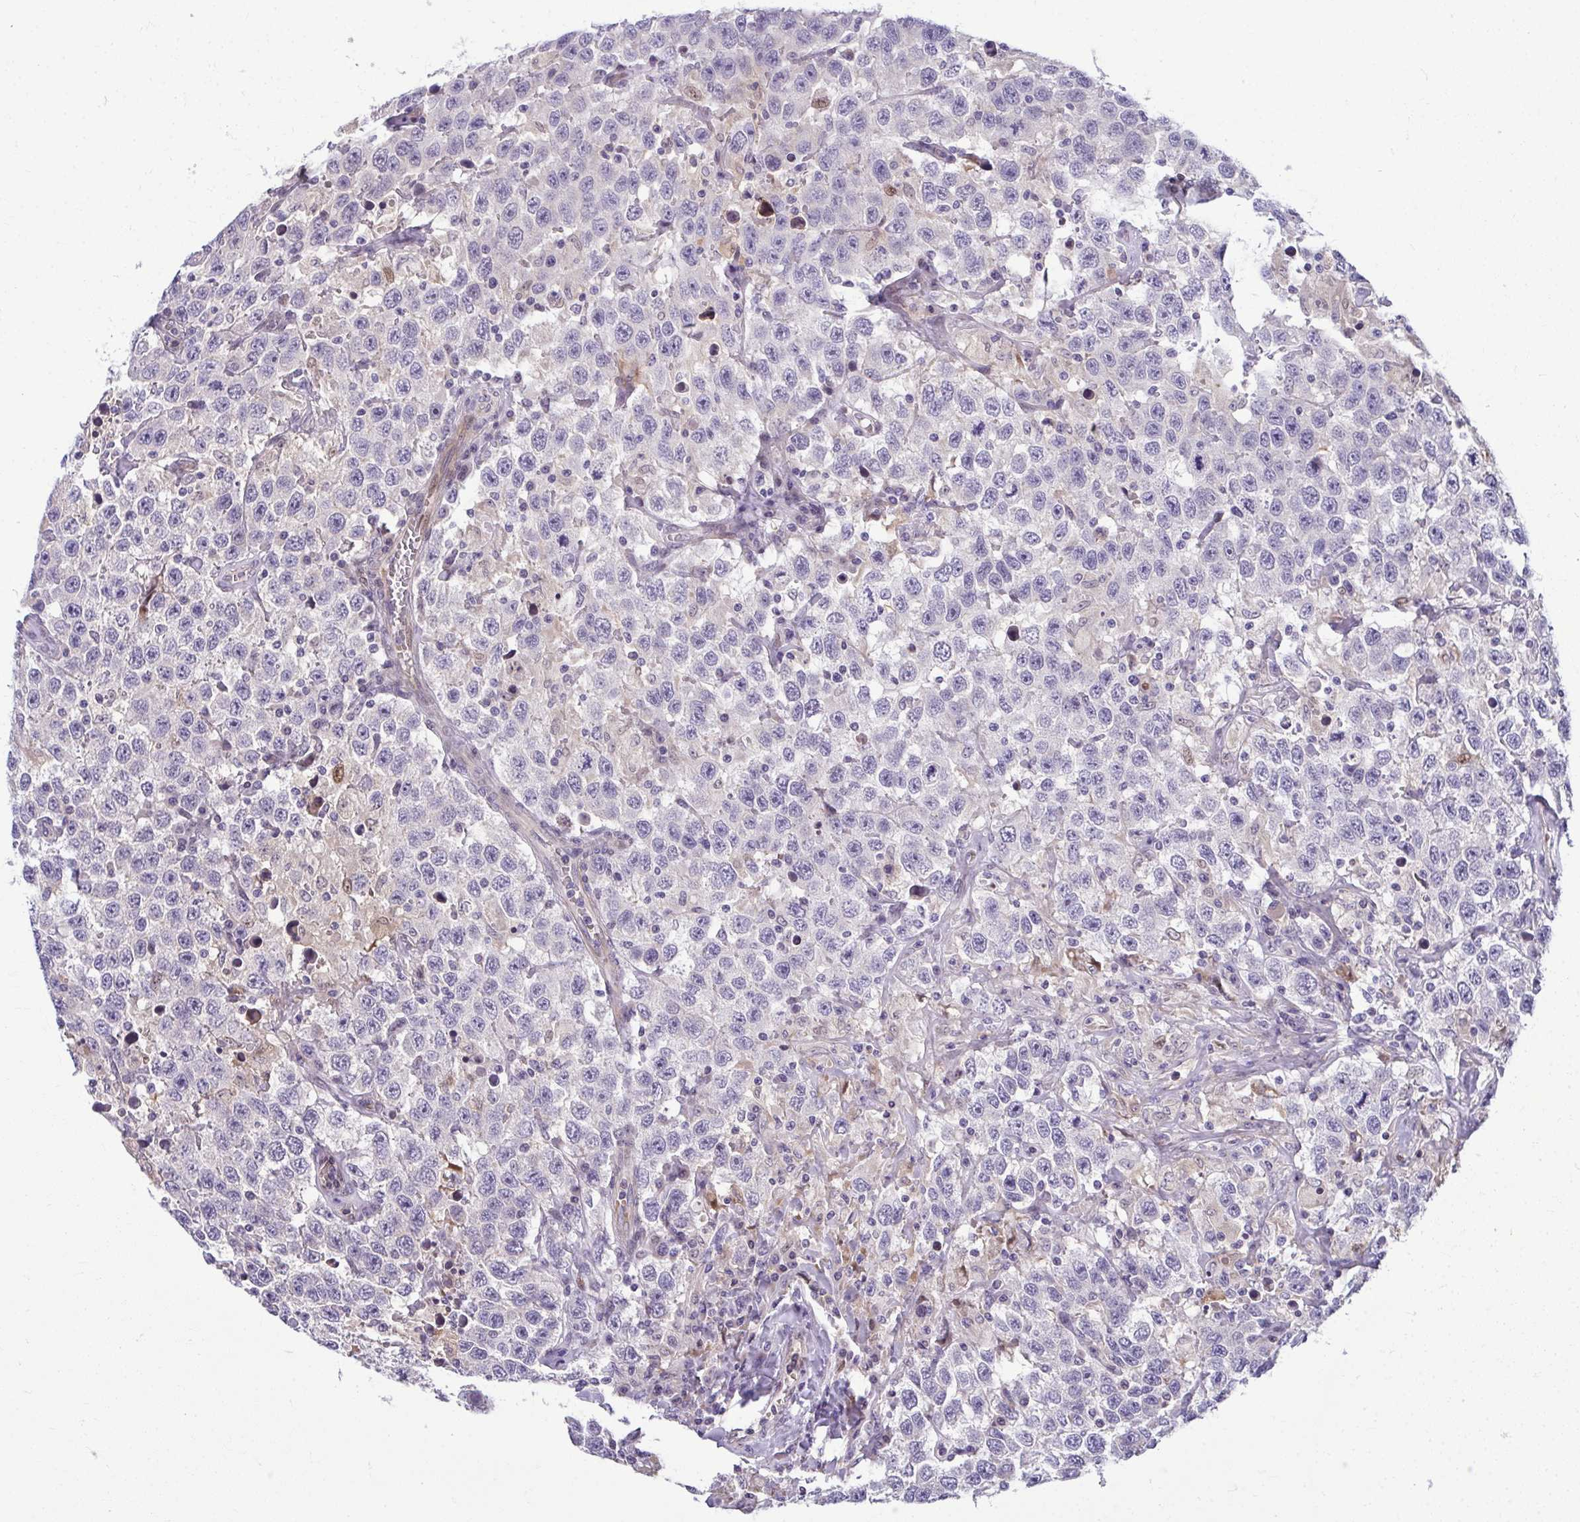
{"staining": {"intensity": "negative", "quantity": "none", "location": "none"}, "tissue": "testis cancer", "cell_type": "Tumor cells", "image_type": "cancer", "snomed": [{"axis": "morphology", "description": "Seminoma, NOS"}, {"axis": "topography", "description": "Testis"}], "caption": "Immunohistochemical staining of human testis seminoma exhibits no significant expression in tumor cells. (Brightfield microscopy of DAB (3,3'-diaminobenzidine) immunohistochemistry at high magnification).", "gene": "ODF1", "patient": {"sex": "male", "age": 41}}